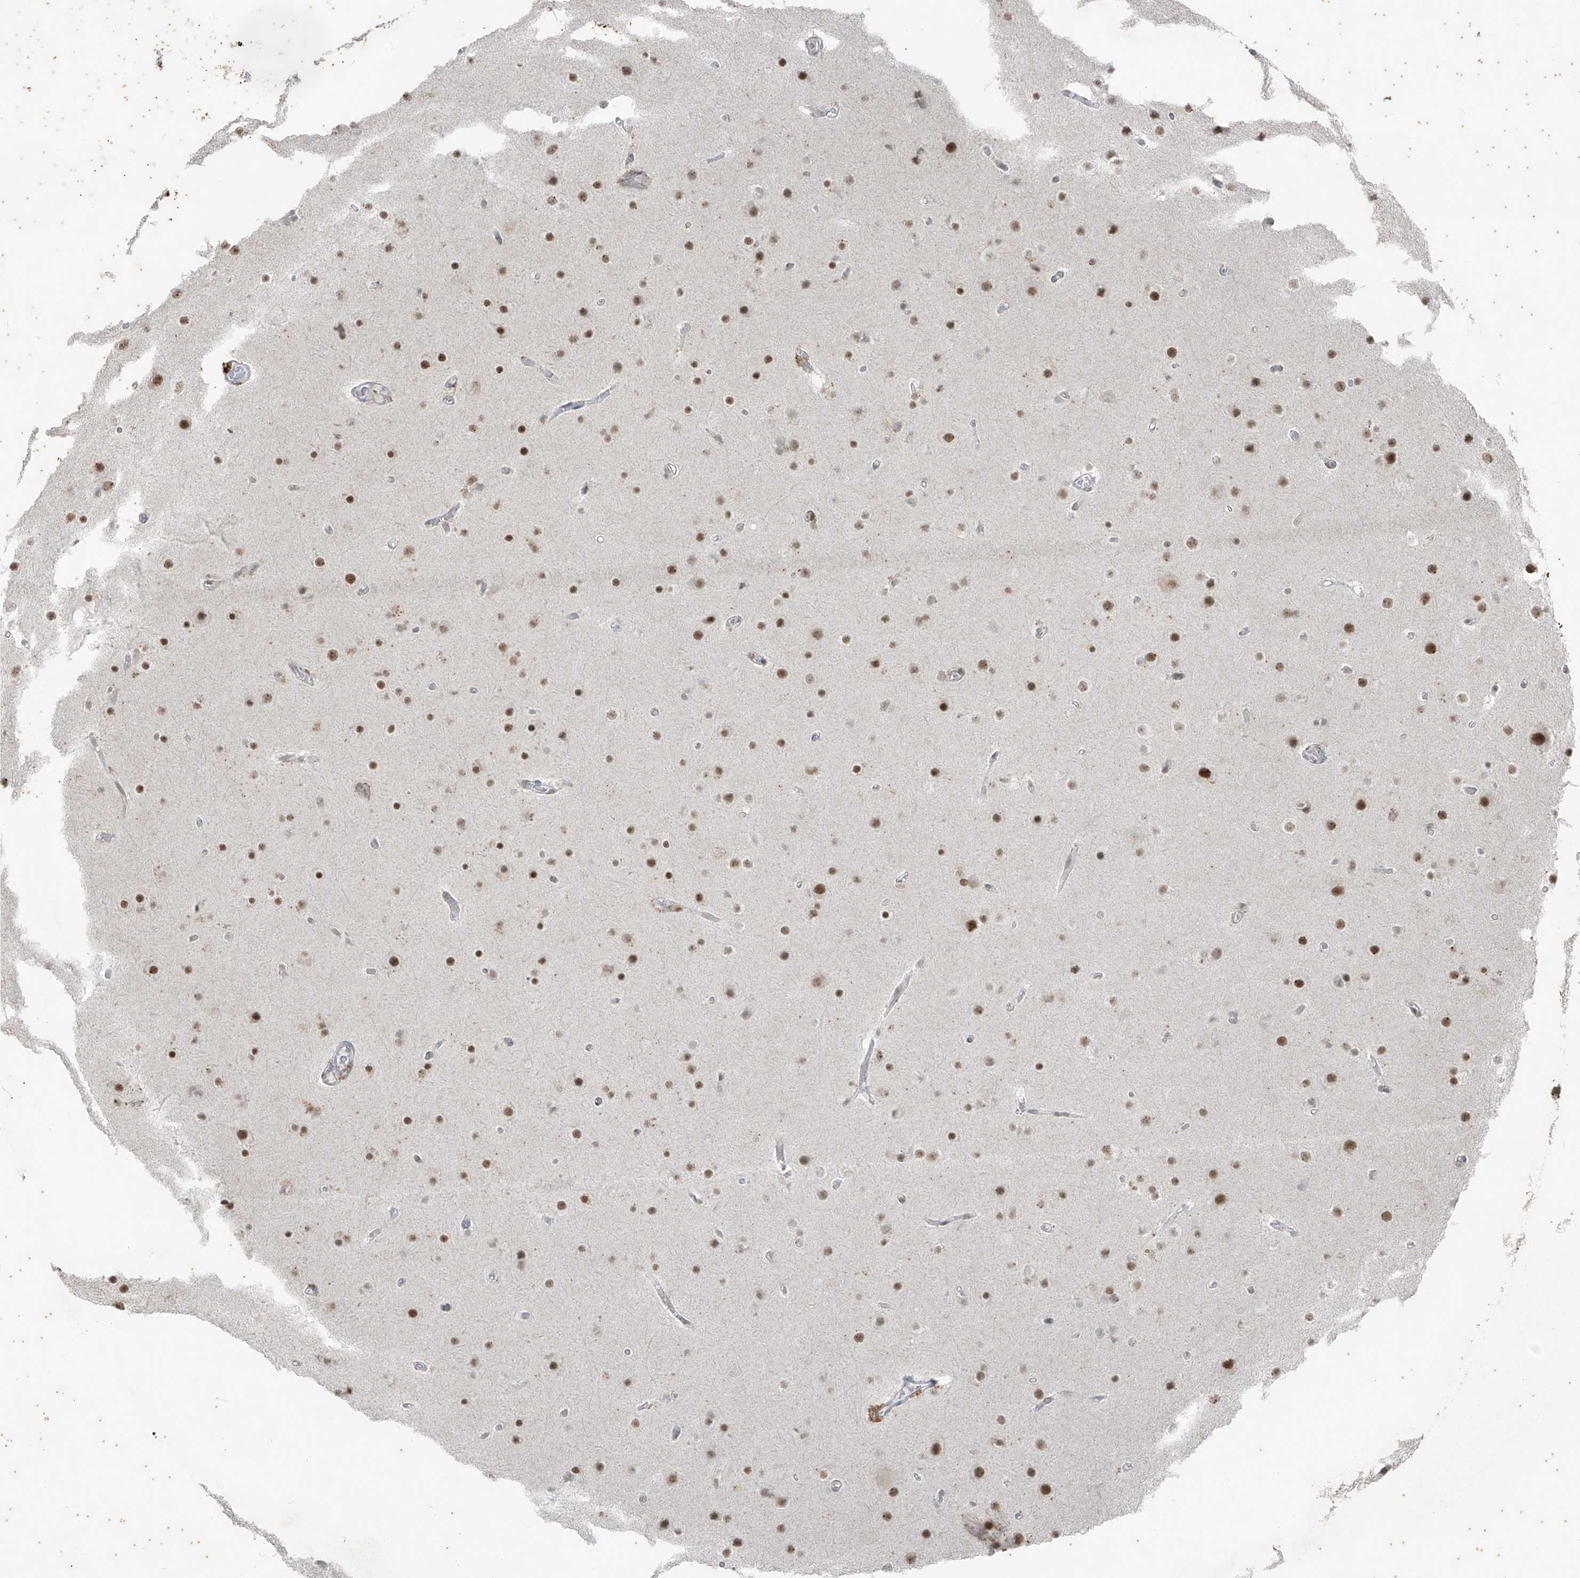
{"staining": {"intensity": "moderate", "quantity": ">75%", "location": "nuclear"}, "tissue": "glioma", "cell_type": "Tumor cells", "image_type": "cancer", "snomed": [{"axis": "morphology", "description": "Glioma, malignant, High grade"}, {"axis": "topography", "description": "Cerebral cortex"}], "caption": "Protein positivity by immunohistochemistry shows moderate nuclear staining in approximately >75% of tumor cells in glioma.", "gene": "ZNF354B", "patient": {"sex": "female", "age": 36}}